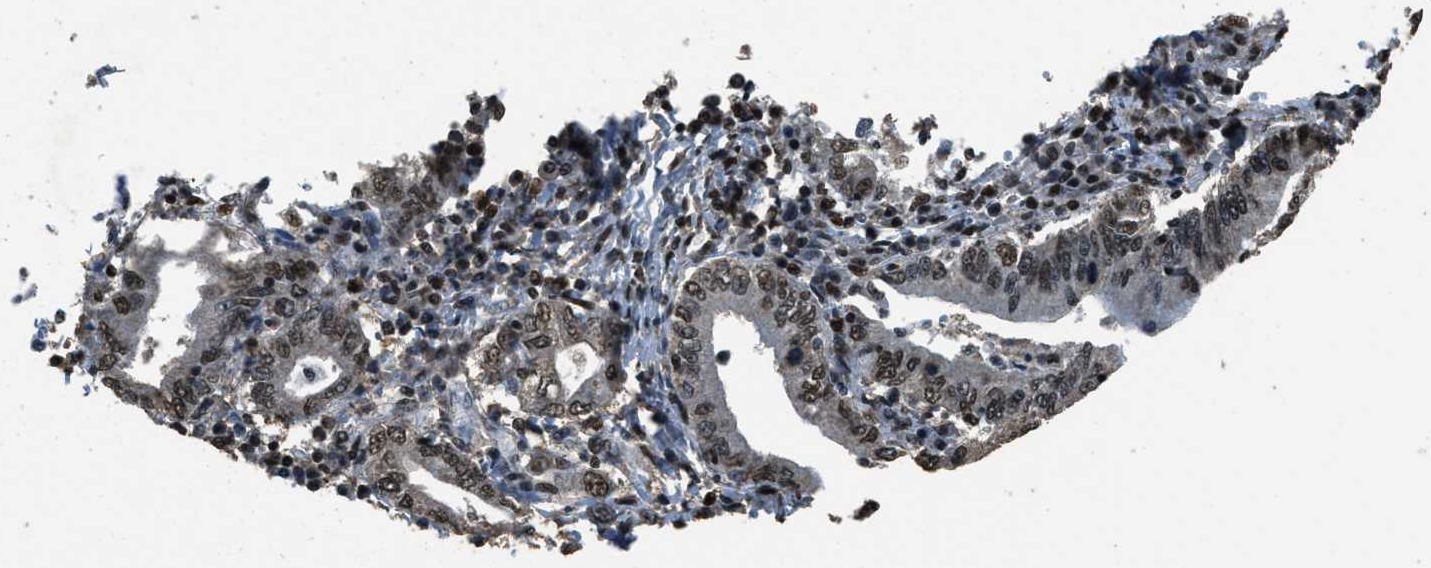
{"staining": {"intensity": "strong", "quantity": ">75%", "location": "nuclear"}, "tissue": "stomach cancer", "cell_type": "Tumor cells", "image_type": "cancer", "snomed": [{"axis": "morphology", "description": "Normal tissue, NOS"}, {"axis": "morphology", "description": "Adenocarcinoma, NOS"}, {"axis": "topography", "description": "Esophagus"}, {"axis": "topography", "description": "Stomach, upper"}, {"axis": "topography", "description": "Peripheral nerve tissue"}], "caption": "Stomach cancer (adenocarcinoma) tissue displays strong nuclear staining in approximately >75% of tumor cells, visualized by immunohistochemistry. (IHC, brightfield microscopy, high magnification).", "gene": "MYB", "patient": {"sex": "male", "age": 62}}